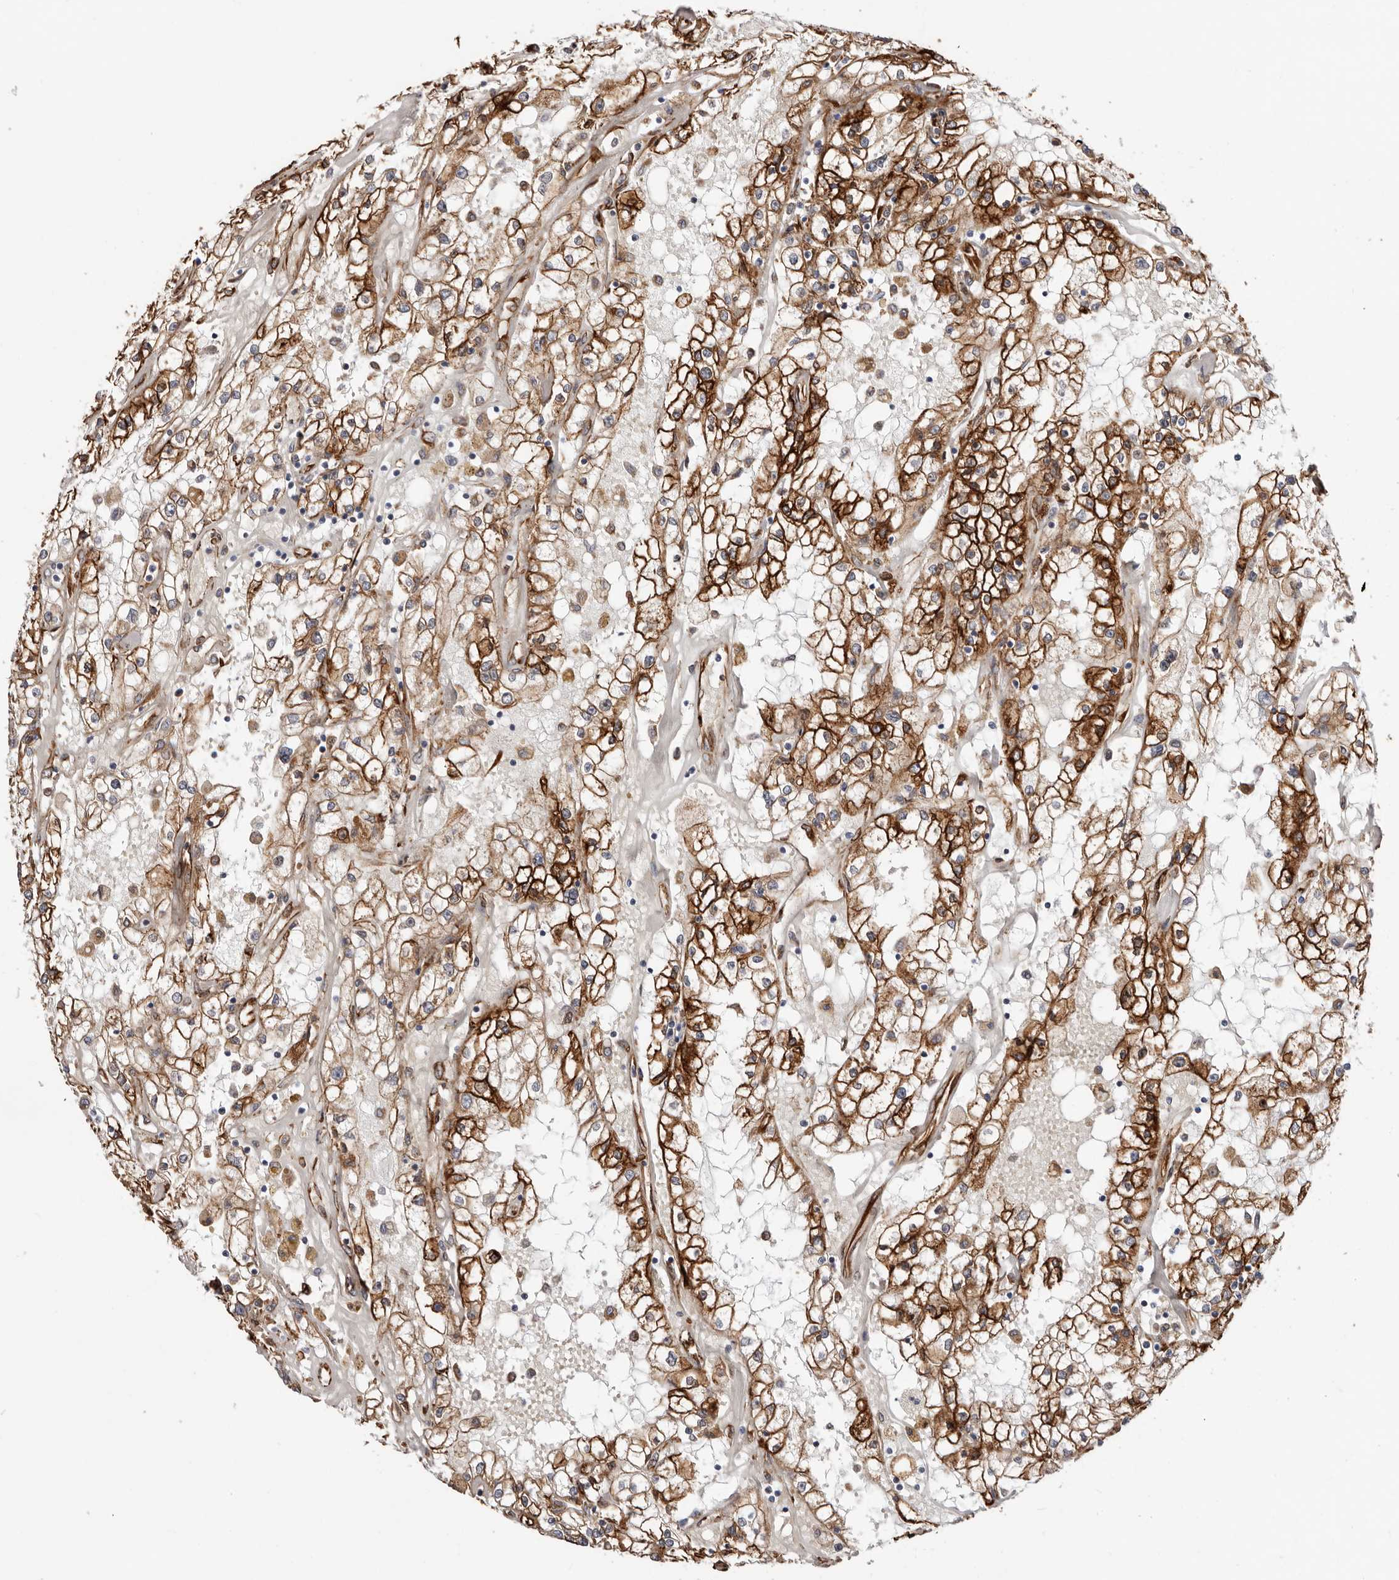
{"staining": {"intensity": "strong", "quantity": ">75%", "location": "cytoplasmic/membranous"}, "tissue": "renal cancer", "cell_type": "Tumor cells", "image_type": "cancer", "snomed": [{"axis": "morphology", "description": "Adenocarcinoma, NOS"}, {"axis": "topography", "description": "Kidney"}], "caption": "Human renal adenocarcinoma stained for a protein (brown) shows strong cytoplasmic/membranous positive staining in about >75% of tumor cells.", "gene": "SEMA3E", "patient": {"sex": "male", "age": 56}}